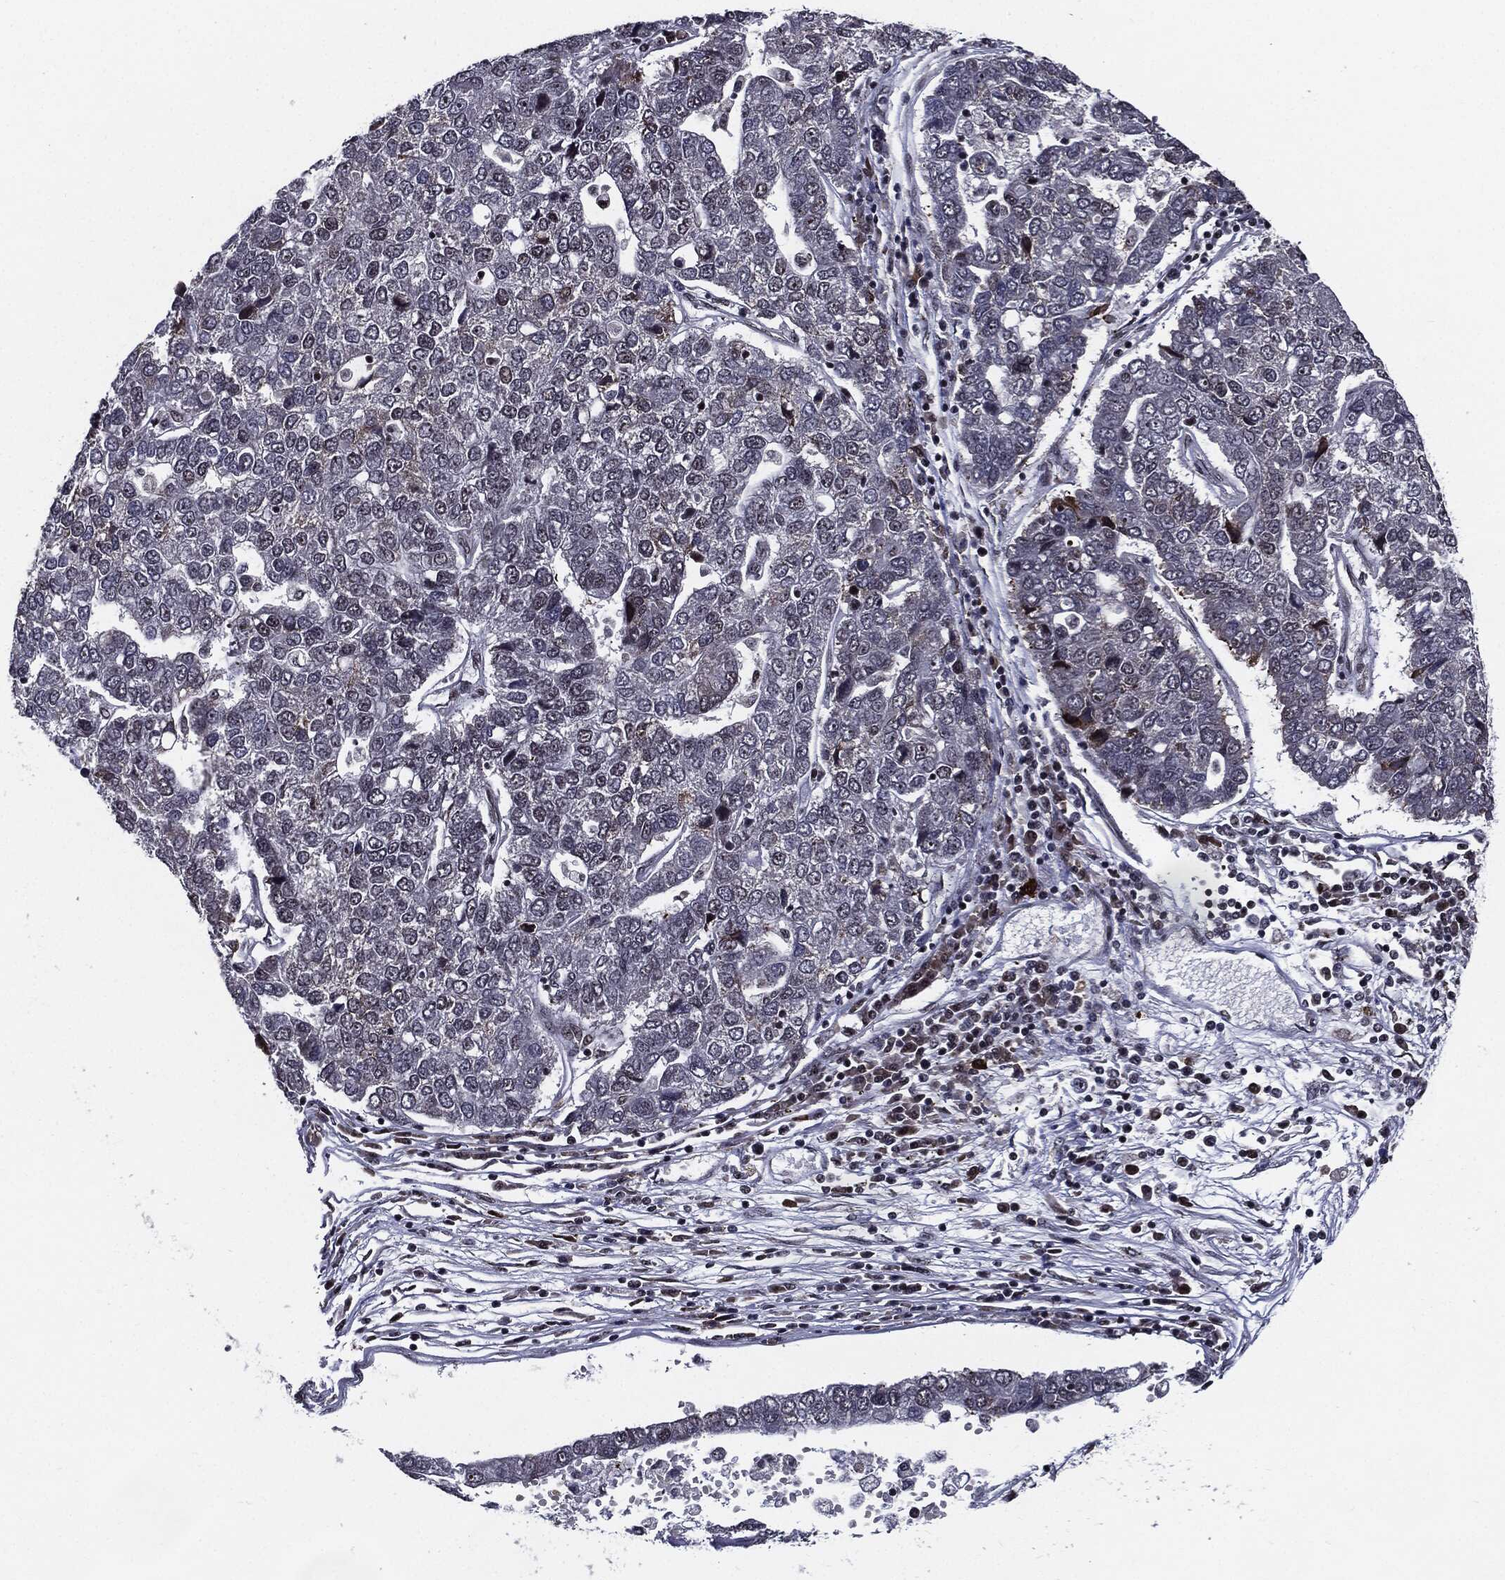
{"staining": {"intensity": "negative", "quantity": "none", "location": "none"}, "tissue": "pancreatic cancer", "cell_type": "Tumor cells", "image_type": "cancer", "snomed": [{"axis": "morphology", "description": "Adenocarcinoma, NOS"}, {"axis": "topography", "description": "Pancreas"}], "caption": "Immunohistochemical staining of pancreatic adenocarcinoma demonstrates no significant positivity in tumor cells. Brightfield microscopy of immunohistochemistry stained with DAB (brown) and hematoxylin (blue), captured at high magnification.", "gene": "ZFP91", "patient": {"sex": "female", "age": 61}}